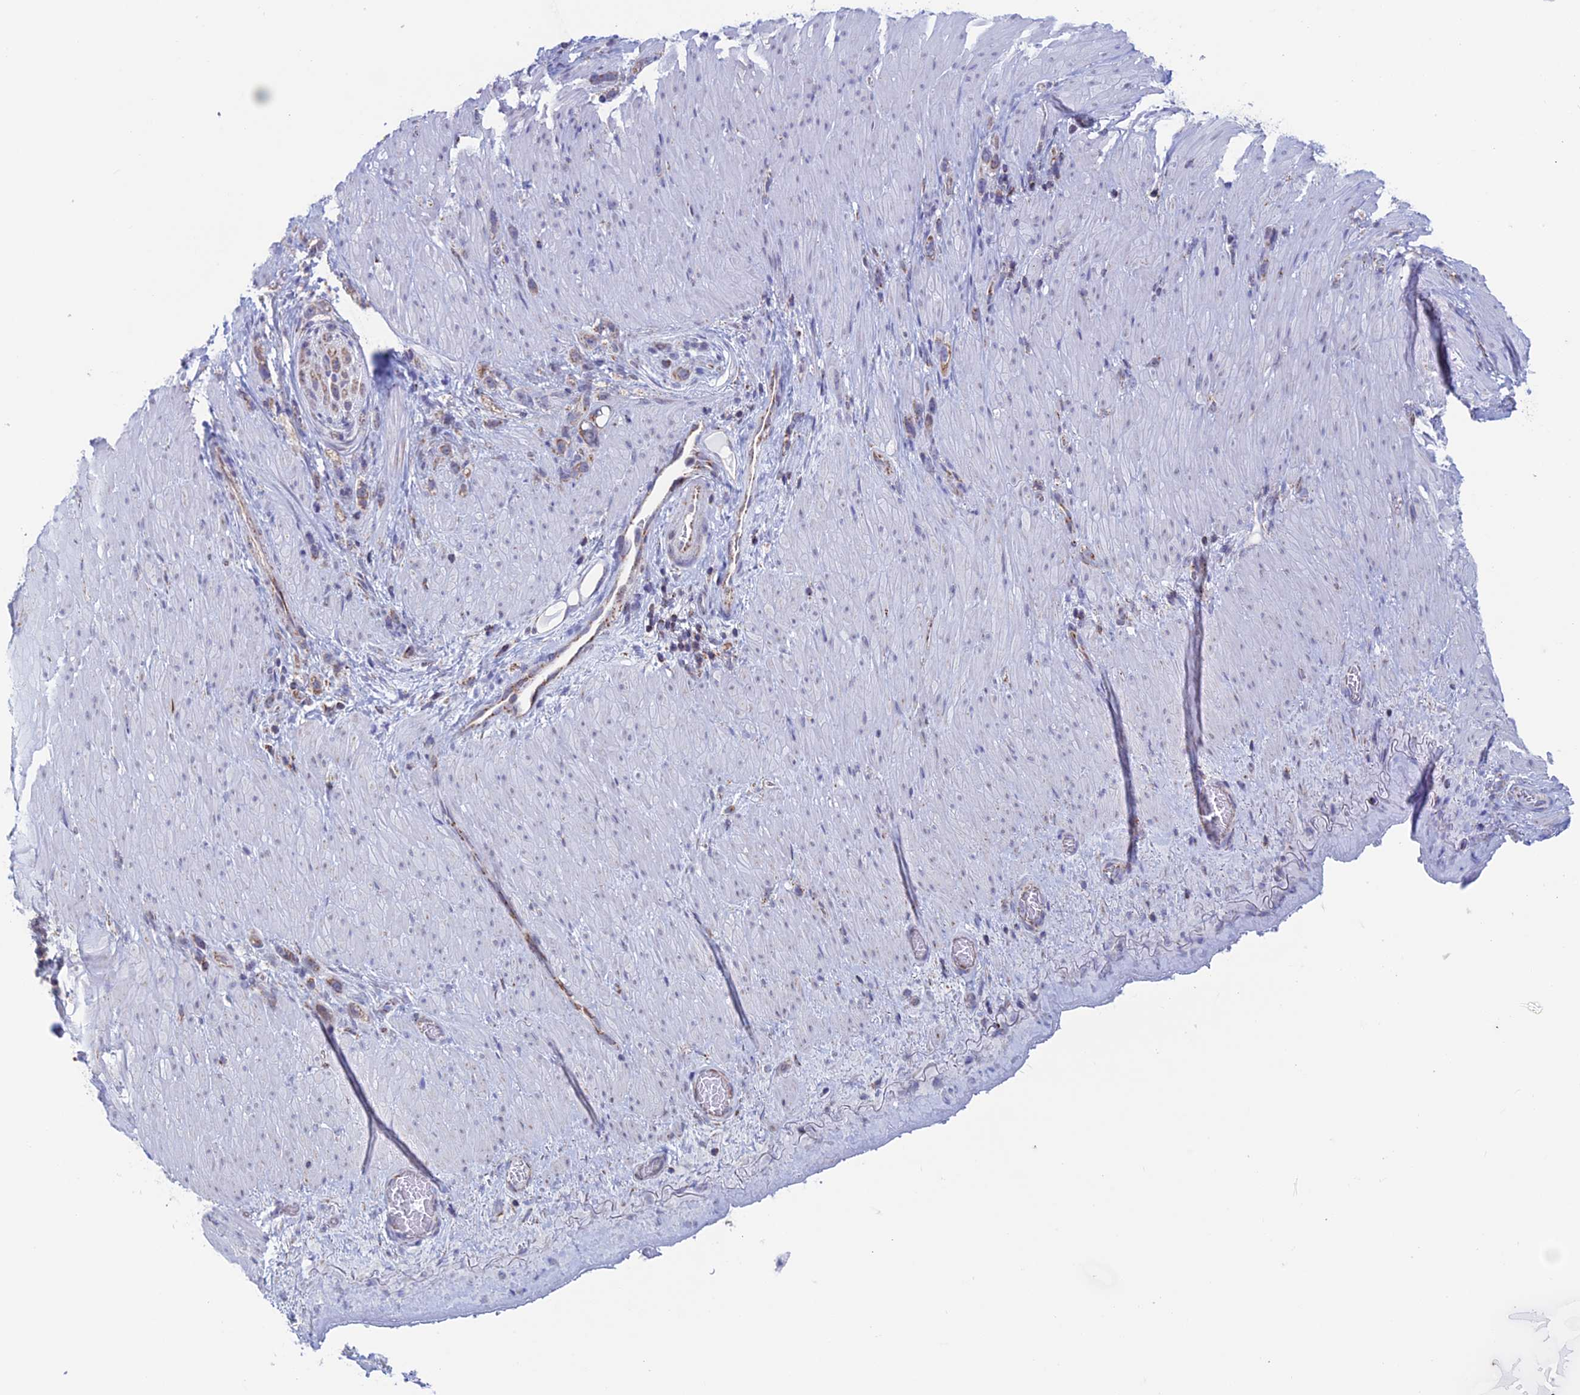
{"staining": {"intensity": "weak", "quantity": ">75%", "location": "cytoplasmic/membranous"}, "tissue": "stomach cancer", "cell_type": "Tumor cells", "image_type": "cancer", "snomed": [{"axis": "morphology", "description": "Adenocarcinoma, NOS"}, {"axis": "topography", "description": "Stomach"}], "caption": "High-magnification brightfield microscopy of stomach cancer stained with DAB (3,3'-diaminobenzidine) (brown) and counterstained with hematoxylin (blue). tumor cells exhibit weak cytoplasmic/membranous positivity is seen in approximately>75% of cells.", "gene": "ZNG1B", "patient": {"sex": "female", "age": 65}}